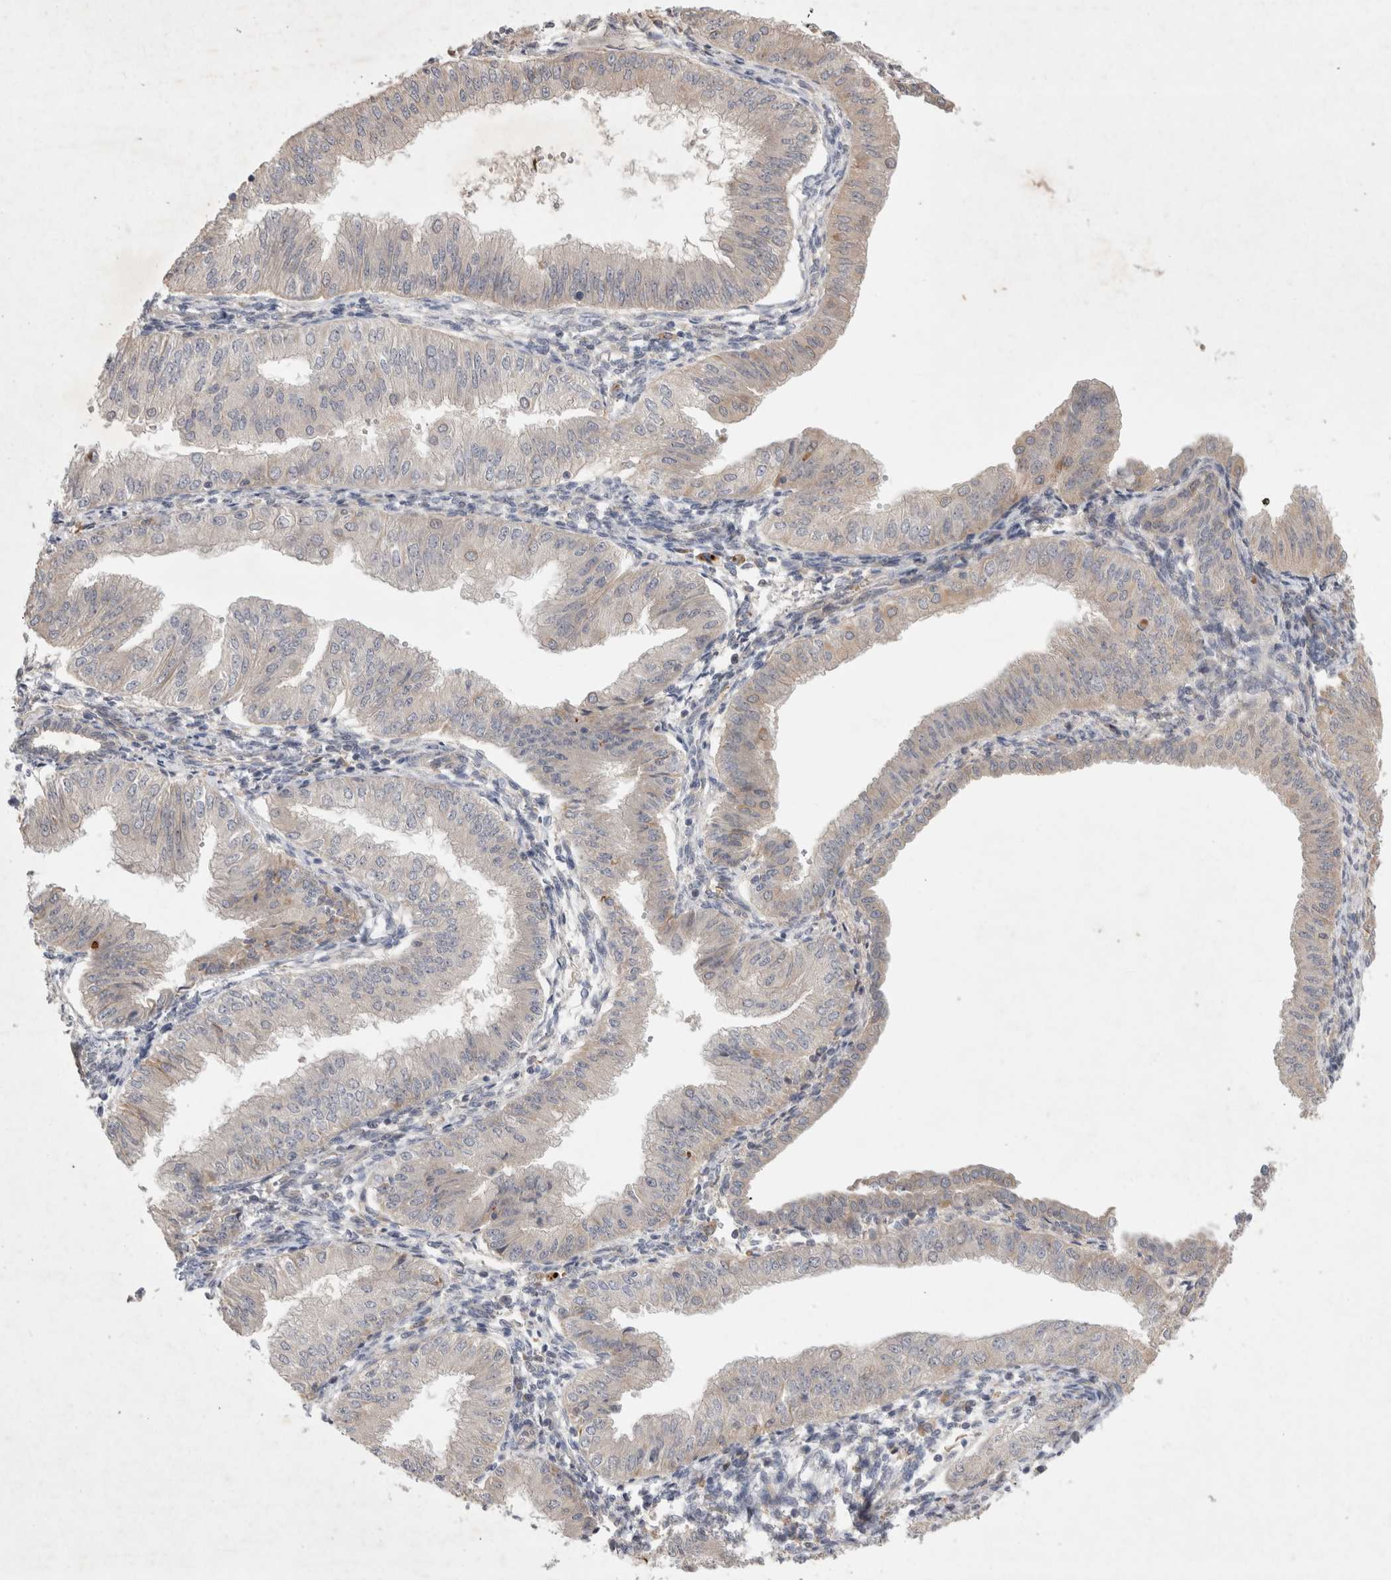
{"staining": {"intensity": "negative", "quantity": "none", "location": "none"}, "tissue": "endometrial cancer", "cell_type": "Tumor cells", "image_type": "cancer", "snomed": [{"axis": "morphology", "description": "Normal tissue, NOS"}, {"axis": "morphology", "description": "Adenocarcinoma, NOS"}, {"axis": "topography", "description": "Endometrium"}], "caption": "The immunohistochemistry micrograph has no significant positivity in tumor cells of endometrial cancer tissue.", "gene": "NMU", "patient": {"sex": "female", "age": 53}}